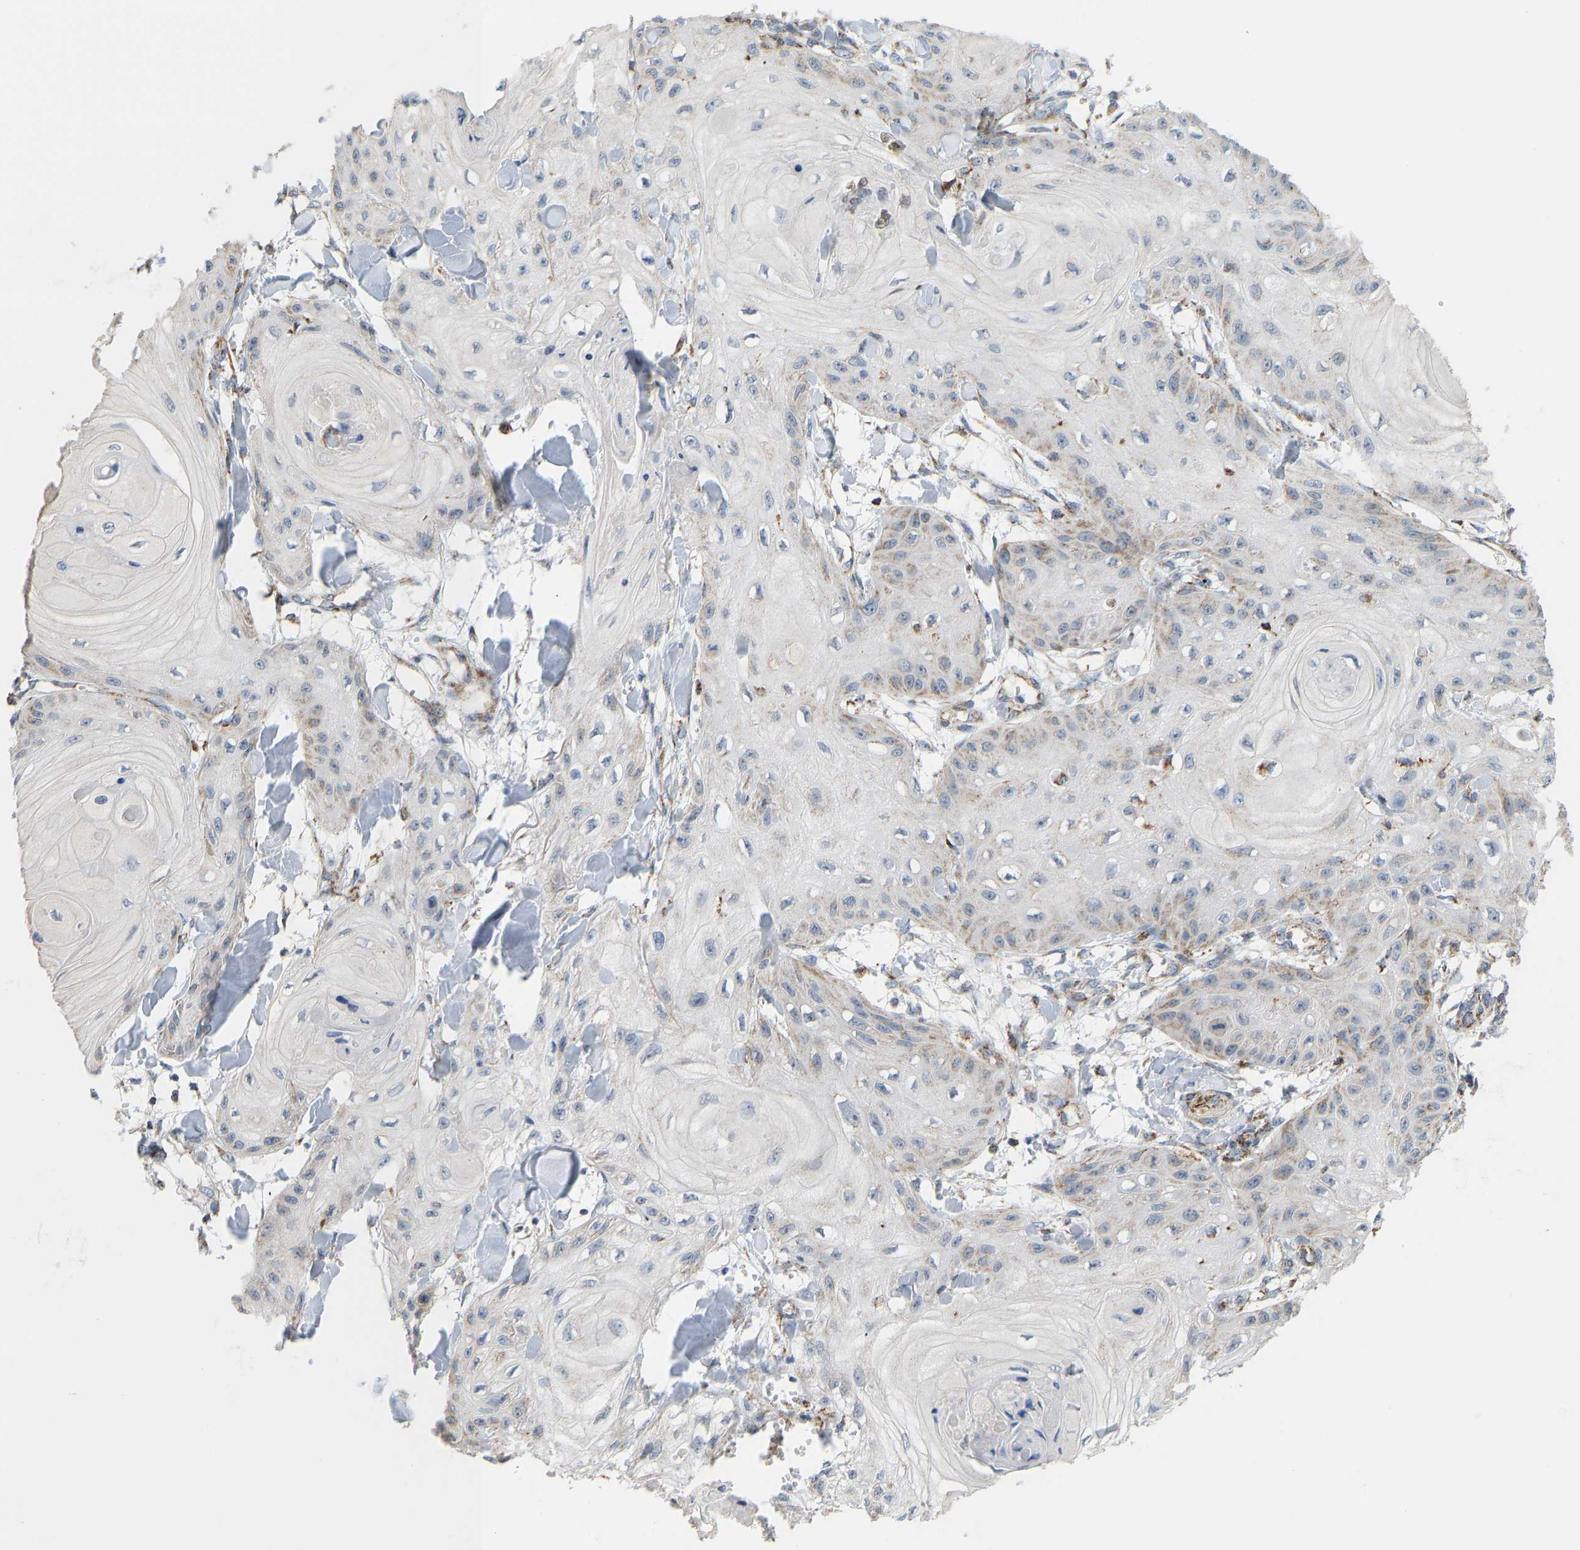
{"staining": {"intensity": "weak", "quantity": "25%-75%", "location": "cytoplasmic/membranous"}, "tissue": "skin cancer", "cell_type": "Tumor cells", "image_type": "cancer", "snomed": [{"axis": "morphology", "description": "Squamous cell carcinoma, NOS"}, {"axis": "topography", "description": "Skin"}], "caption": "The micrograph reveals a brown stain indicating the presence of a protein in the cytoplasmic/membranous of tumor cells in skin cancer.", "gene": "GPSM2", "patient": {"sex": "male", "age": 74}}